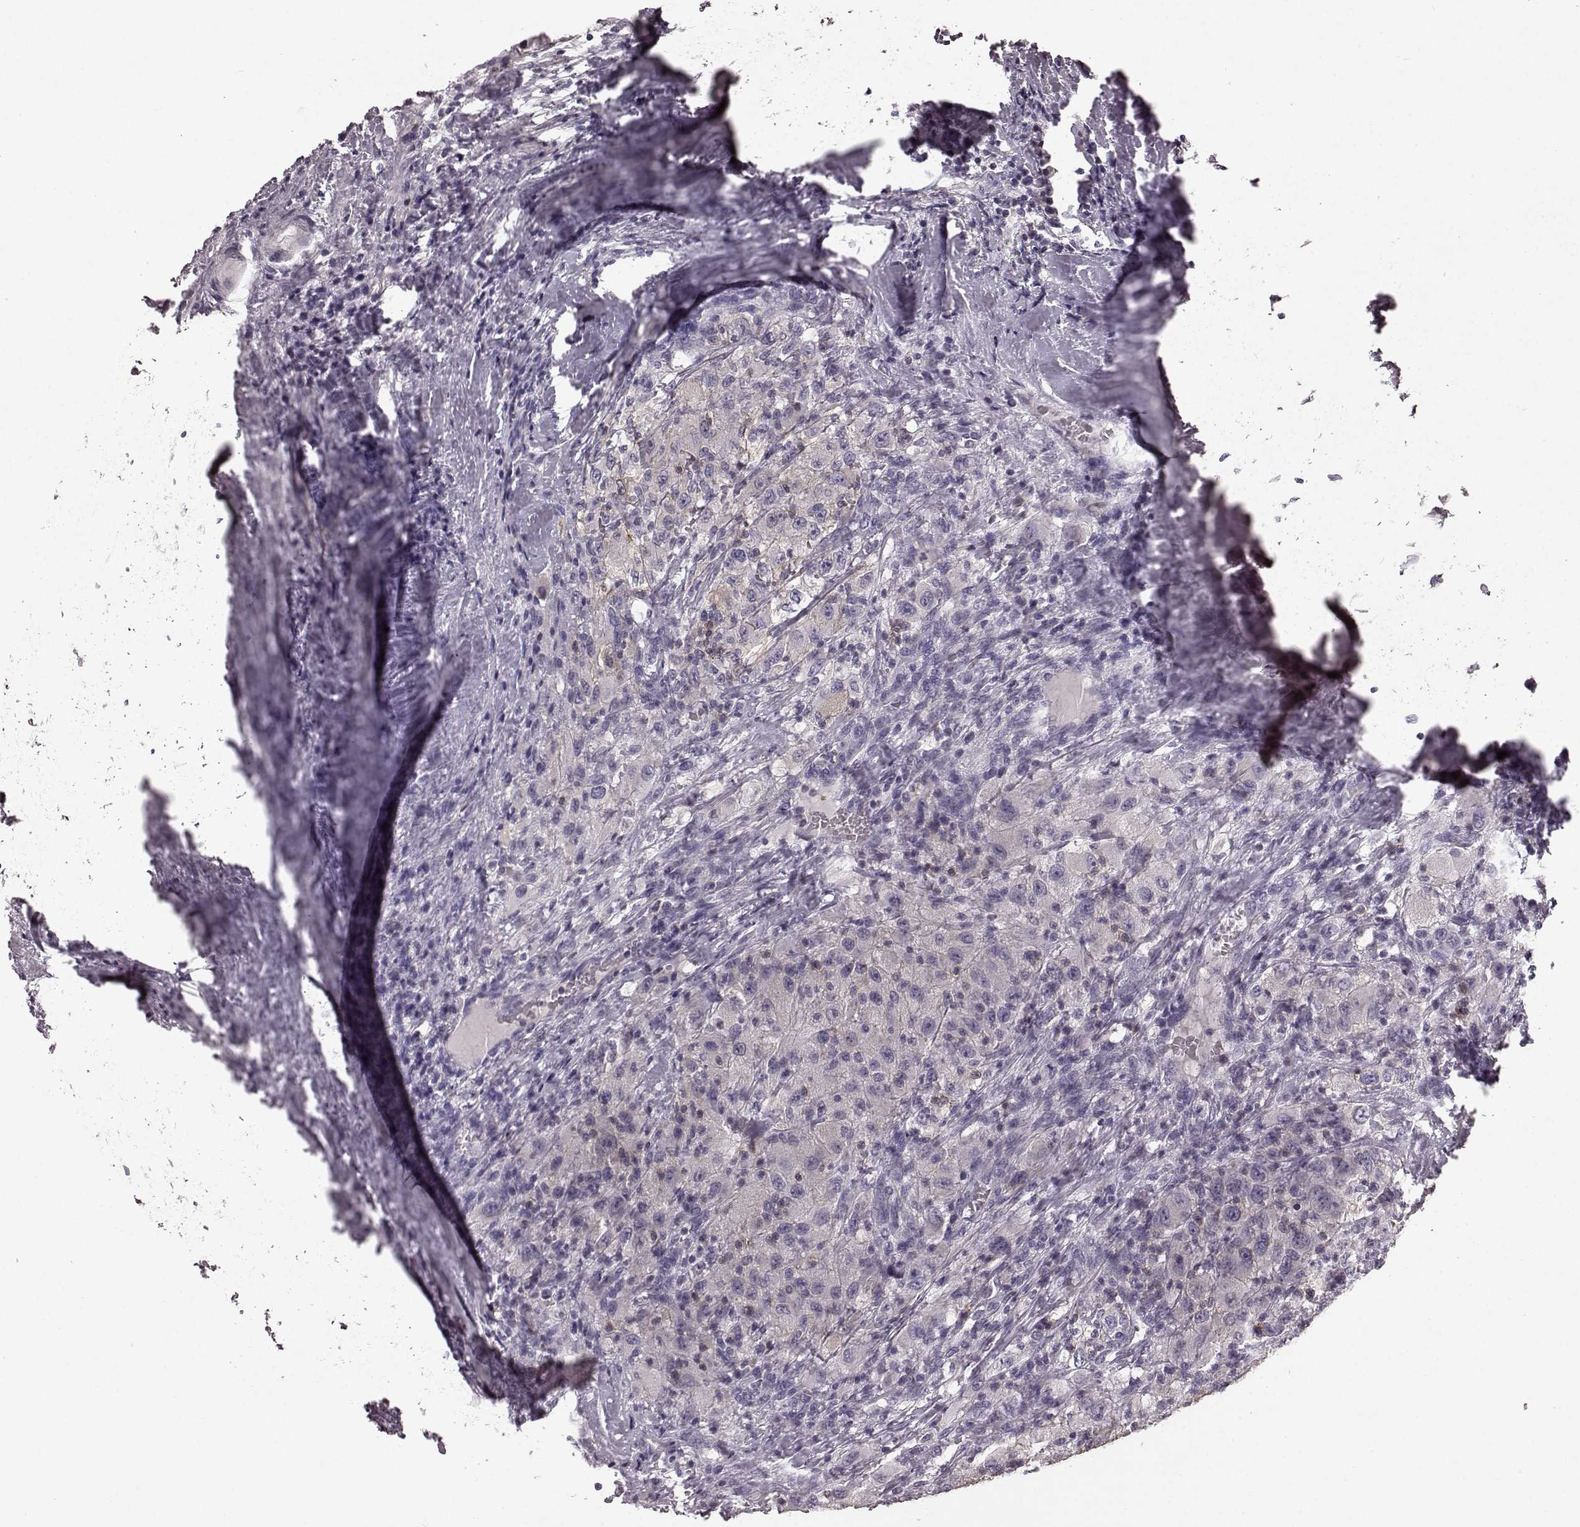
{"staining": {"intensity": "negative", "quantity": "none", "location": "none"}, "tissue": "renal cancer", "cell_type": "Tumor cells", "image_type": "cancer", "snomed": [{"axis": "morphology", "description": "Adenocarcinoma, NOS"}, {"axis": "topography", "description": "Kidney"}], "caption": "Immunohistochemistry histopathology image of neoplastic tissue: human renal adenocarcinoma stained with DAB (3,3'-diaminobenzidine) displays no significant protein expression in tumor cells.", "gene": "PDCD1", "patient": {"sex": "female", "age": 67}}